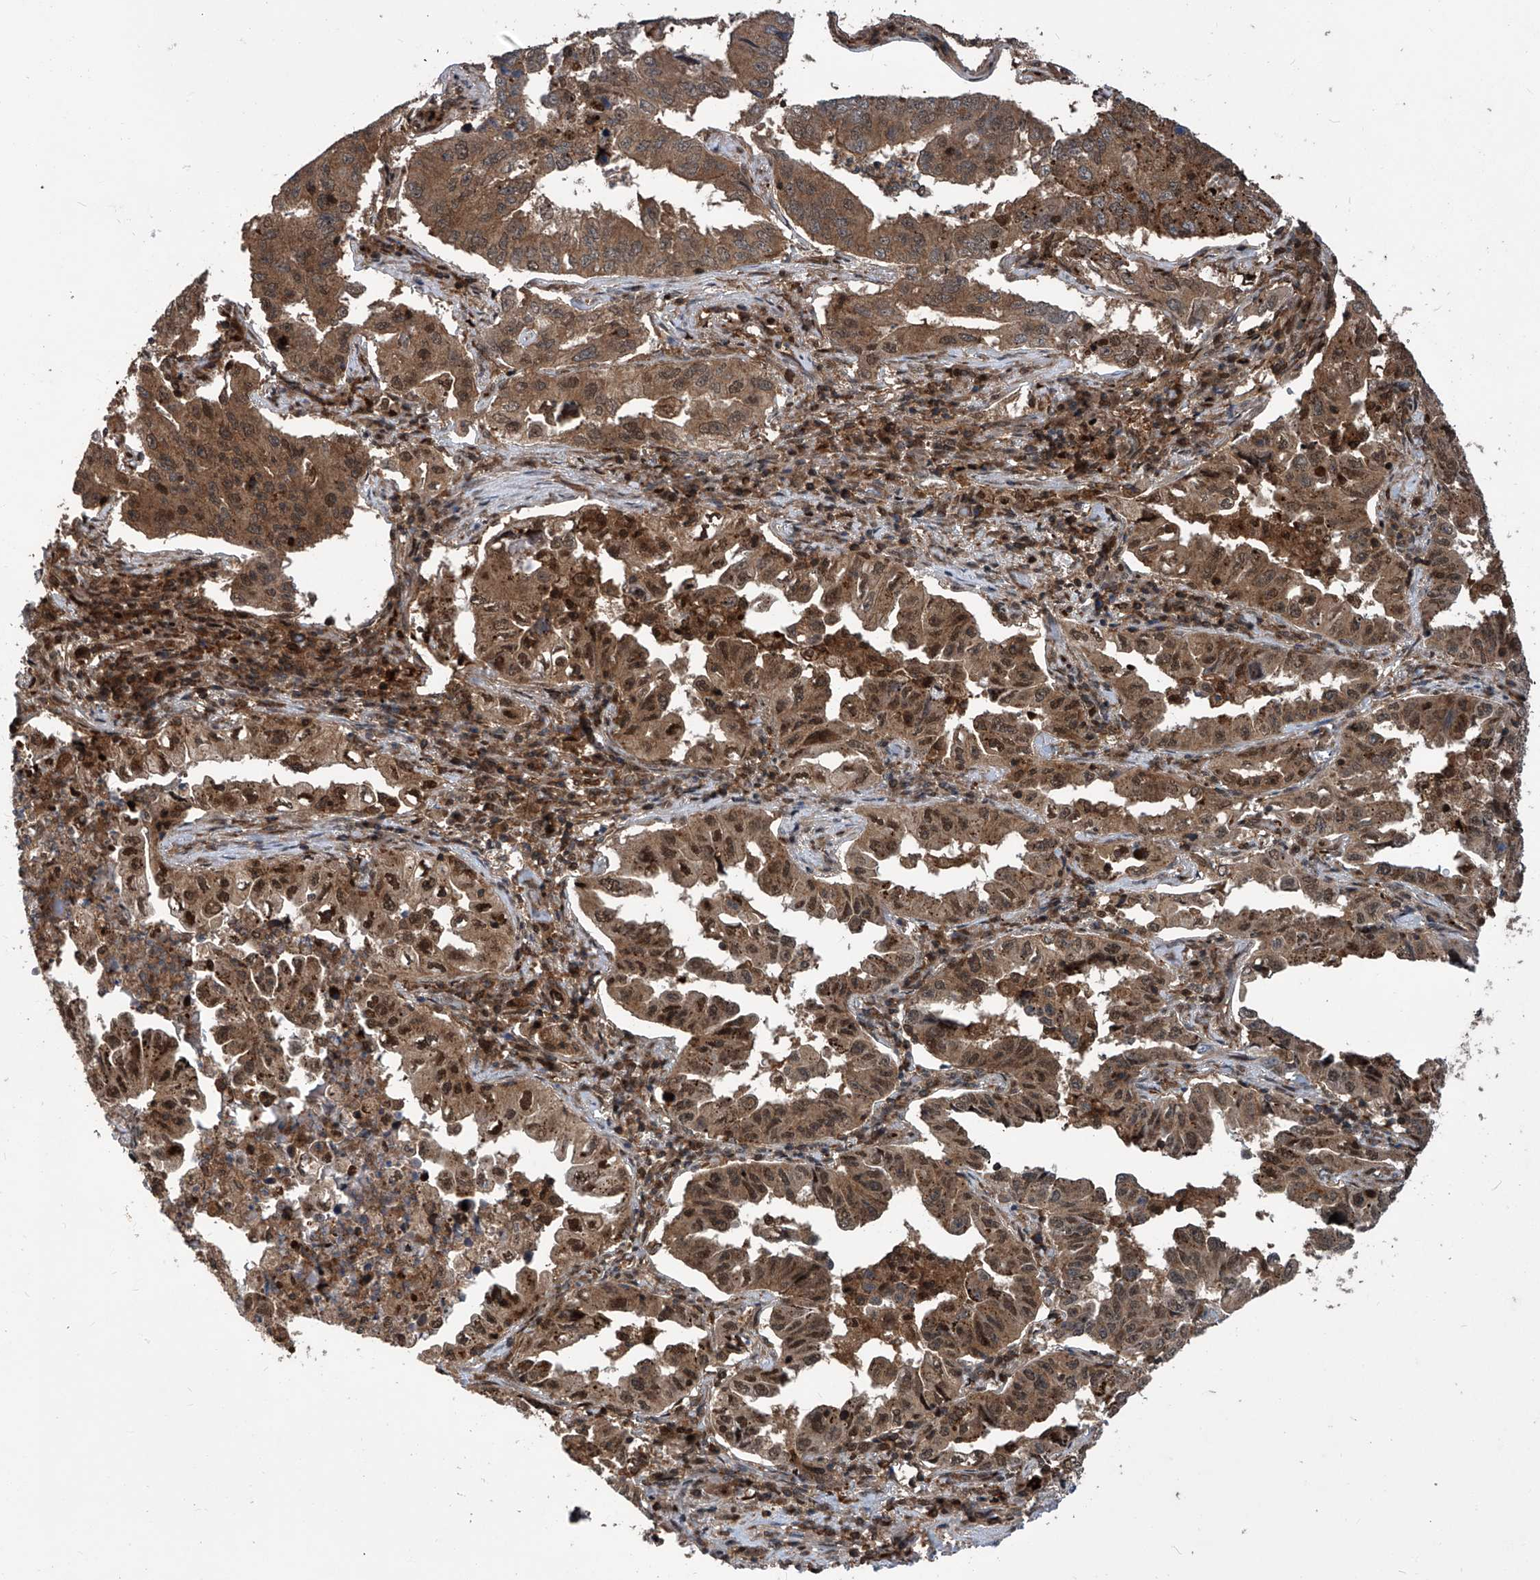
{"staining": {"intensity": "strong", "quantity": ">75%", "location": "cytoplasmic/membranous,nuclear"}, "tissue": "lung cancer", "cell_type": "Tumor cells", "image_type": "cancer", "snomed": [{"axis": "morphology", "description": "Adenocarcinoma, NOS"}, {"axis": "topography", "description": "Lung"}], "caption": "Immunohistochemistry of human lung adenocarcinoma shows high levels of strong cytoplasmic/membranous and nuclear positivity in approximately >75% of tumor cells. The staining was performed using DAB to visualize the protein expression in brown, while the nuclei were stained in blue with hematoxylin (Magnification: 20x).", "gene": "PSMB1", "patient": {"sex": "female", "age": 51}}